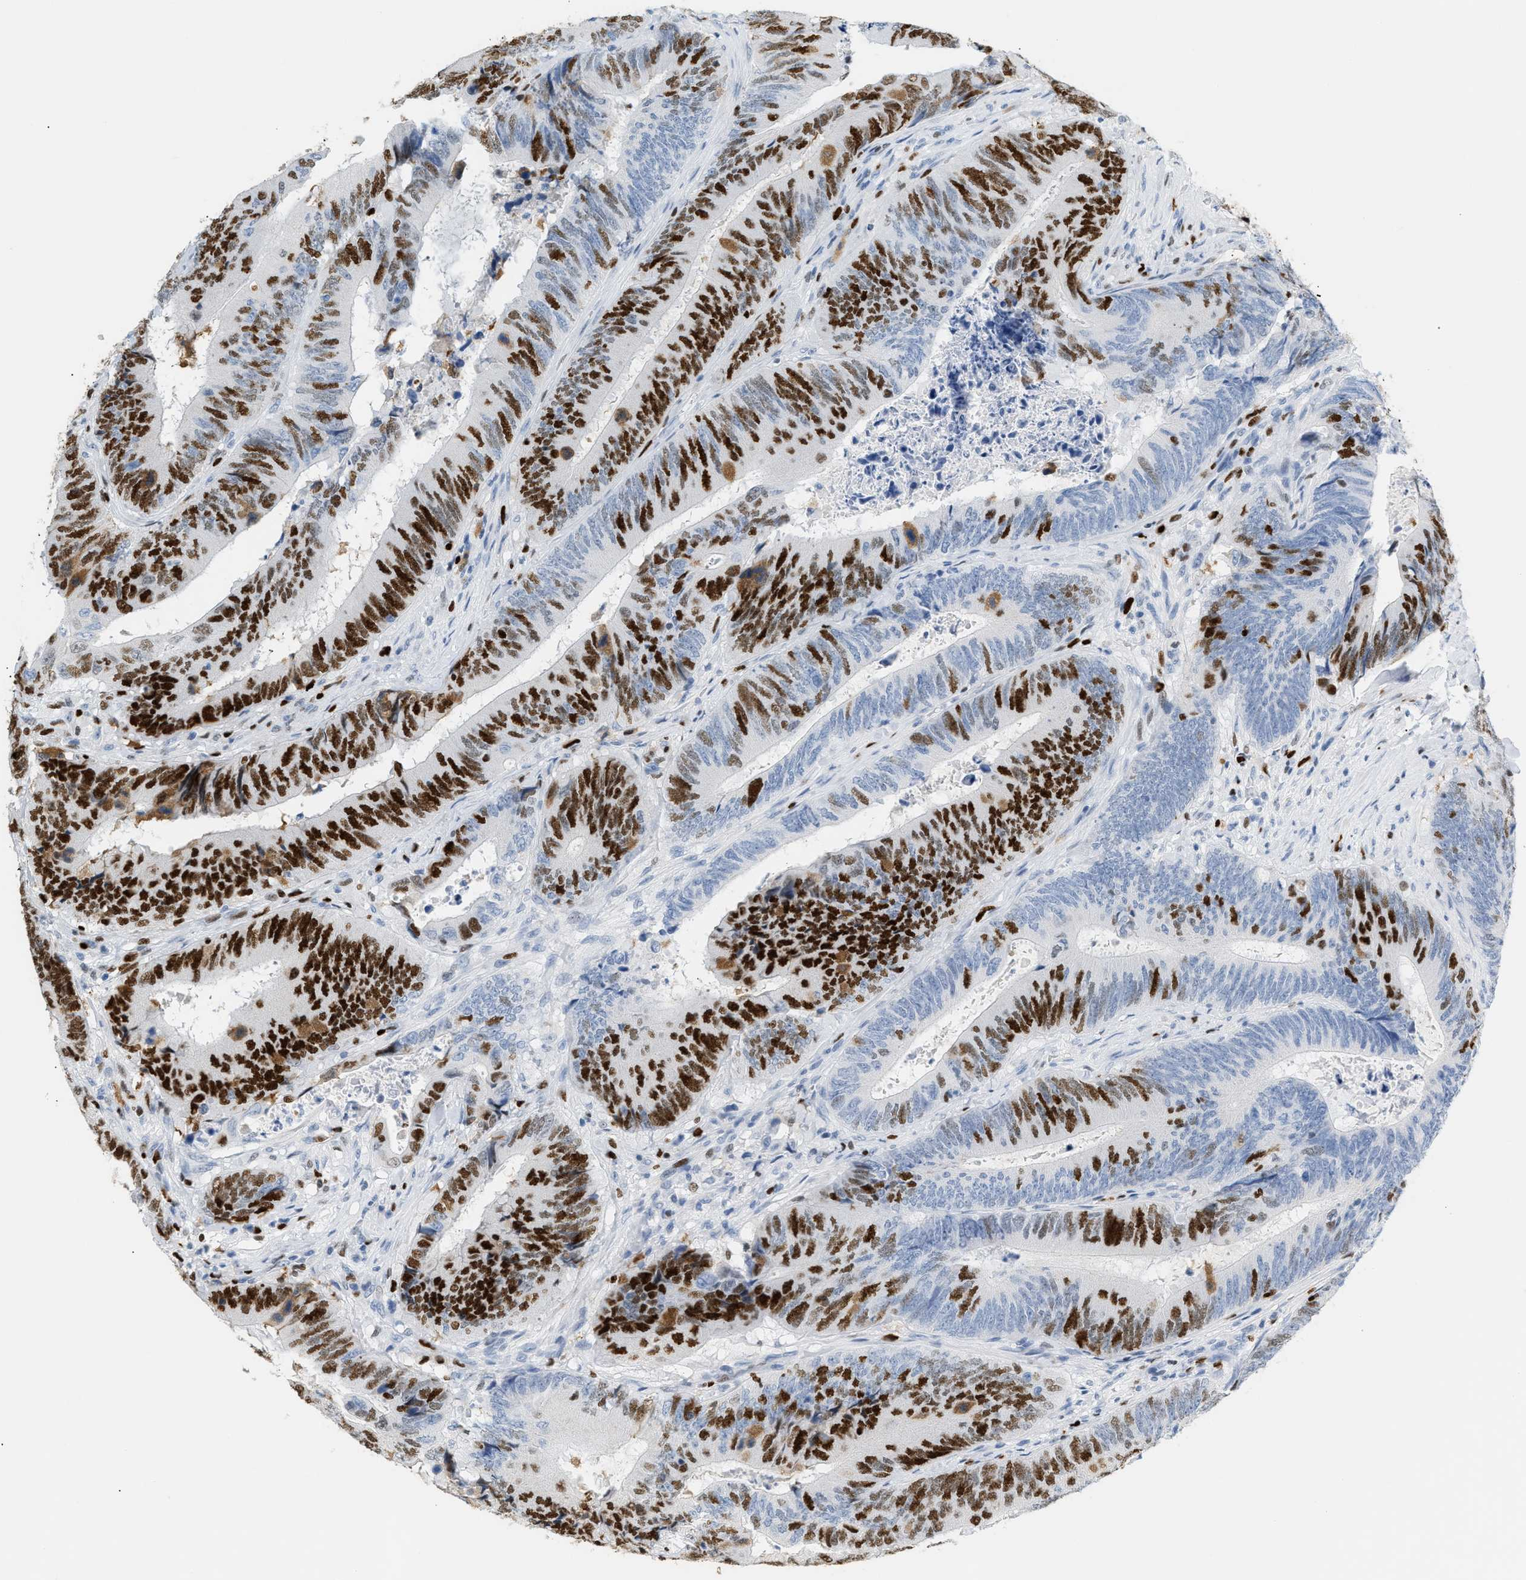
{"staining": {"intensity": "strong", "quantity": "25%-75%", "location": "cytoplasmic/membranous,nuclear"}, "tissue": "colorectal cancer", "cell_type": "Tumor cells", "image_type": "cancer", "snomed": [{"axis": "morphology", "description": "Normal tissue, NOS"}, {"axis": "morphology", "description": "Adenocarcinoma, NOS"}, {"axis": "topography", "description": "Colon"}], "caption": "This histopathology image displays immunohistochemistry staining of colorectal cancer, with high strong cytoplasmic/membranous and nuclear positivity in approximately 25%-75% of tumor cells.", "gene": "MCM7", "patient": {"sex": "male", "age": 56}}